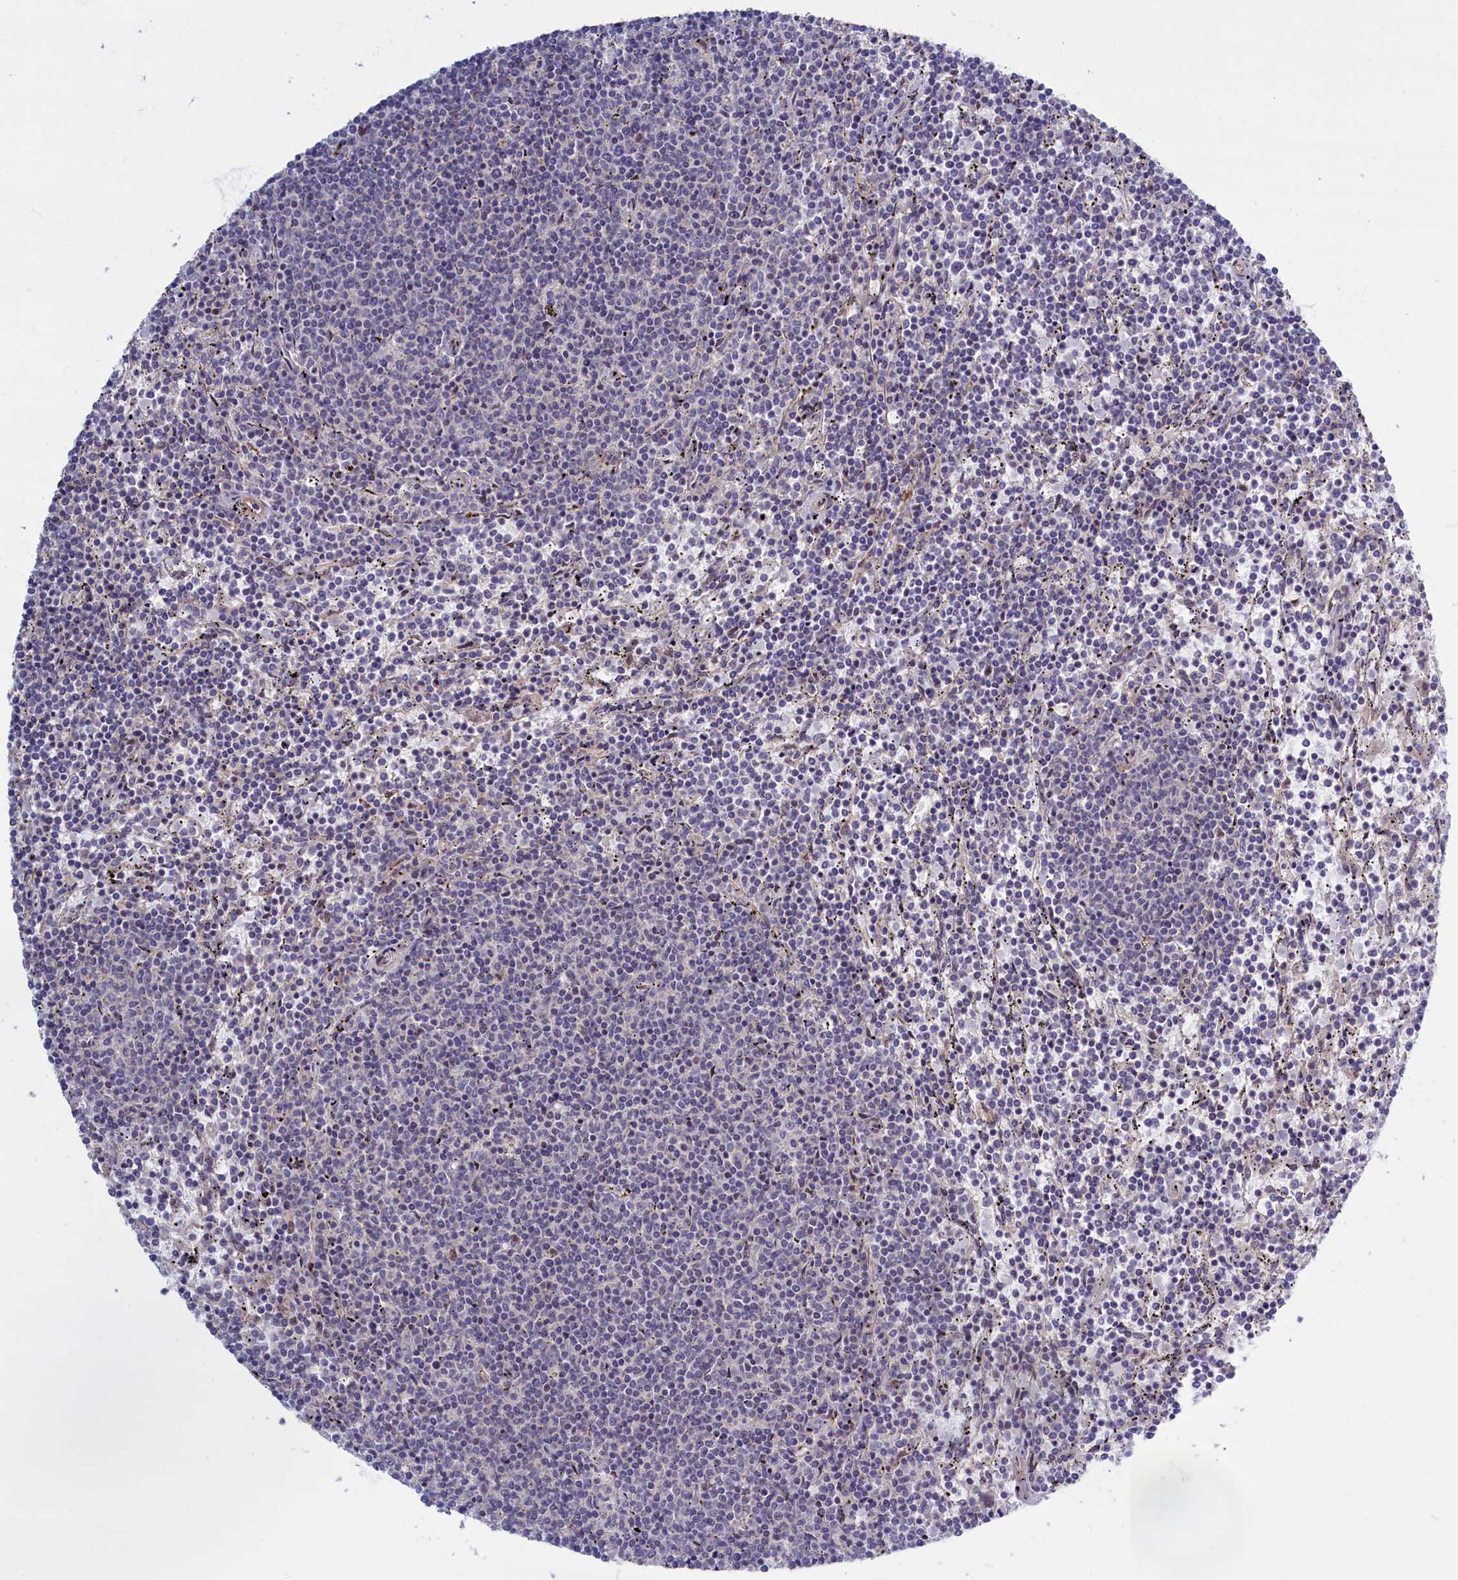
{"staining": {"intensity": "negative", "quantity": "none", "location": "none"}, "tissue": "lymphoma", "cell_type": "Tumor cells", "image_type": "cancer", "snomed": [{"axis": "morphology", "description": "Malignant lymphoma, non-Hodgkin's type, Low grade"}, {"axis": "topography", "description": "Spleen"}], "caption": "Malignant lymphoma, non-Hodgkin's type (low-grade) was stained to show a protein in brown. There is no significant expression in tumor cells.", "gene": "TRPM4", "patient": {"sex": "female", "age": 50}}